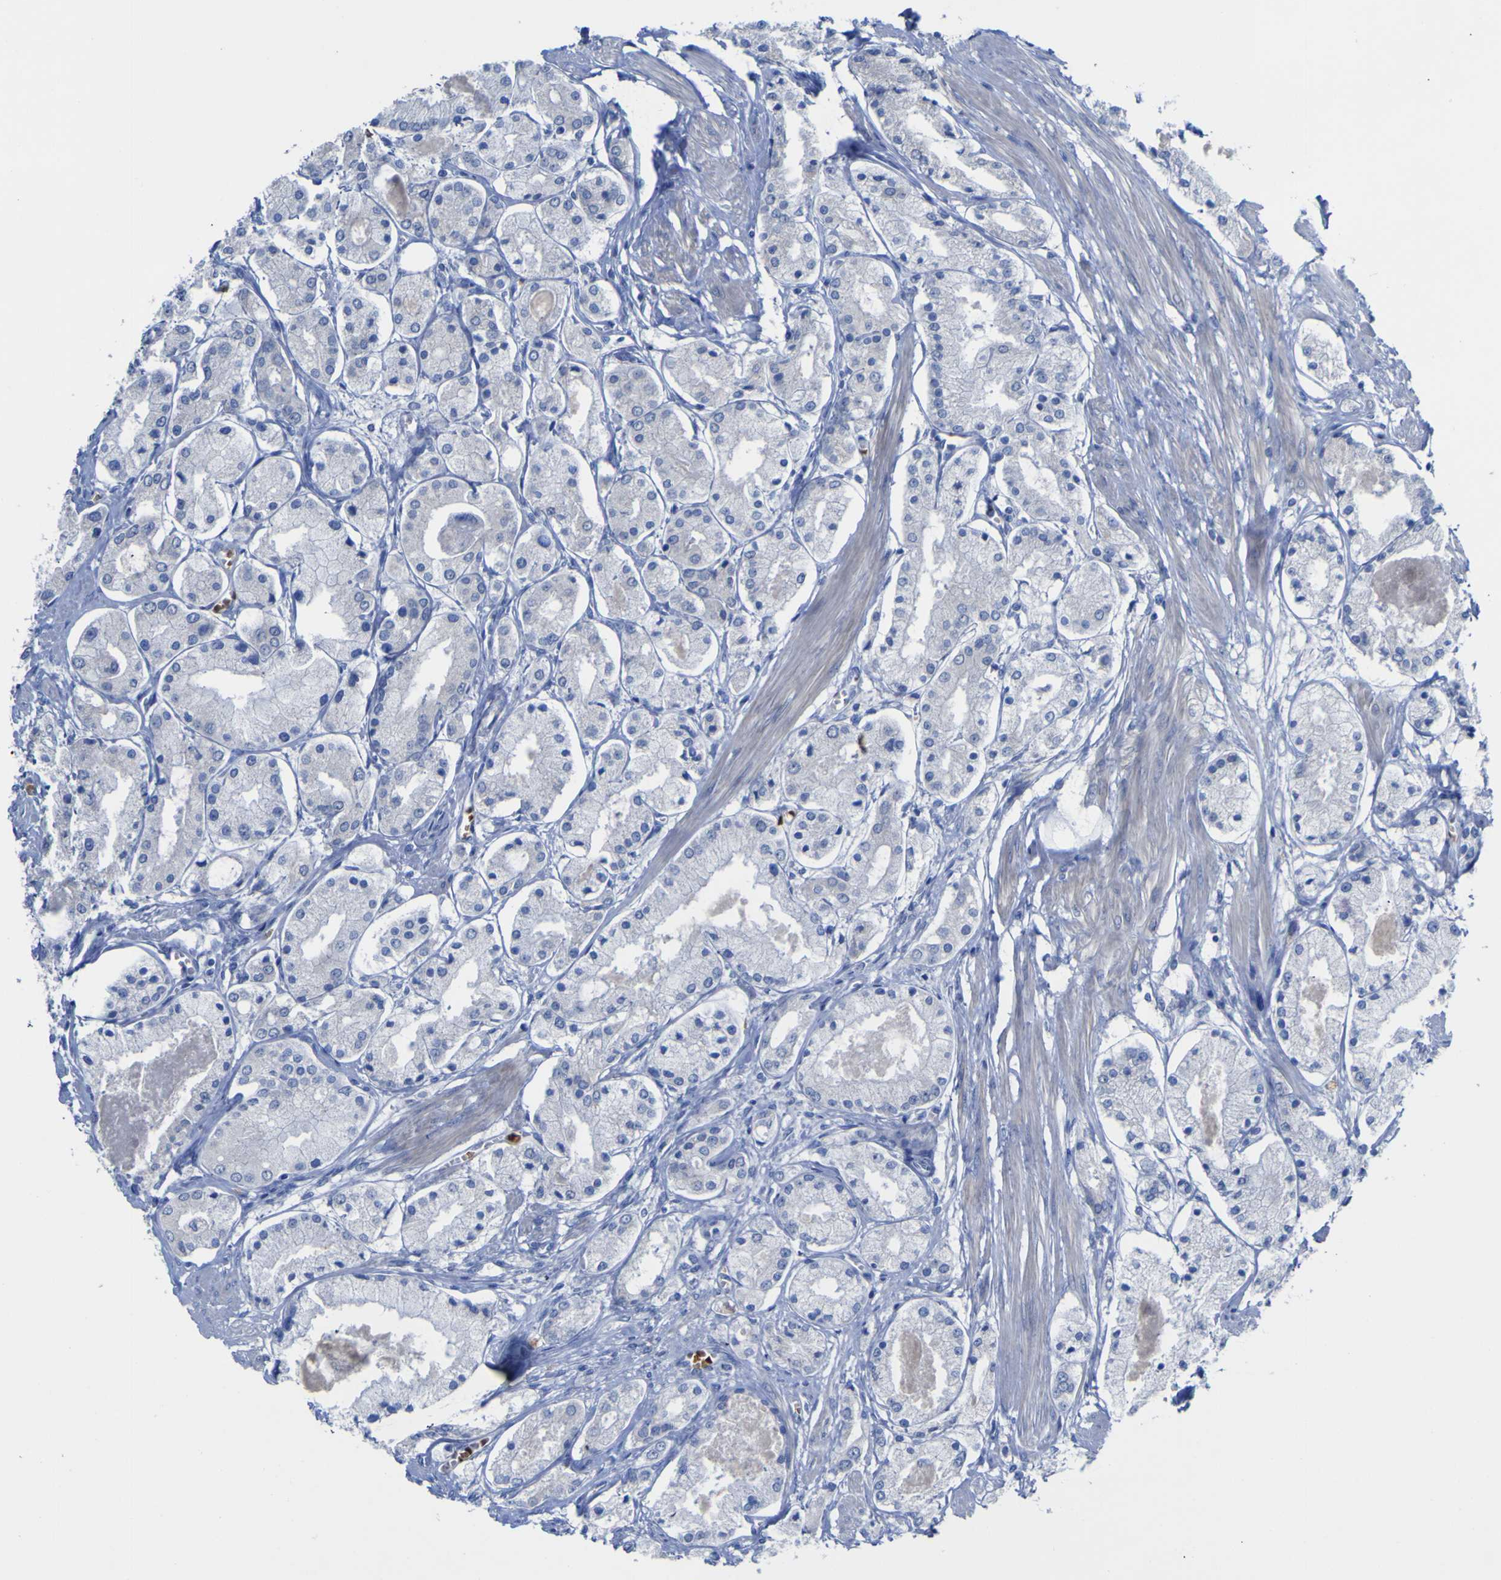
{"staining": {"intensity": "negative", "quantity": "none", "location": "none"}, "tissue": "prostate cancer", "cell_type": "Tumor cells", "image_type": "cancer", "snomed": [{"axis": "morphology", "description": "Adenocarcinoma, High grade"}, {"axis": "topography", "description": "Prostate"}], "caption": "High-grade adenocarcinoma (prostate) was stained to show a protein in brown. There is no significant staining in tumor cells. (Brightfield microscopy of DAB (3,3'-diaminobenzidine) immunohistochemistry at high magnification).", "gene": "GCM1", "patient": {"sex": "male", "age": 66}}